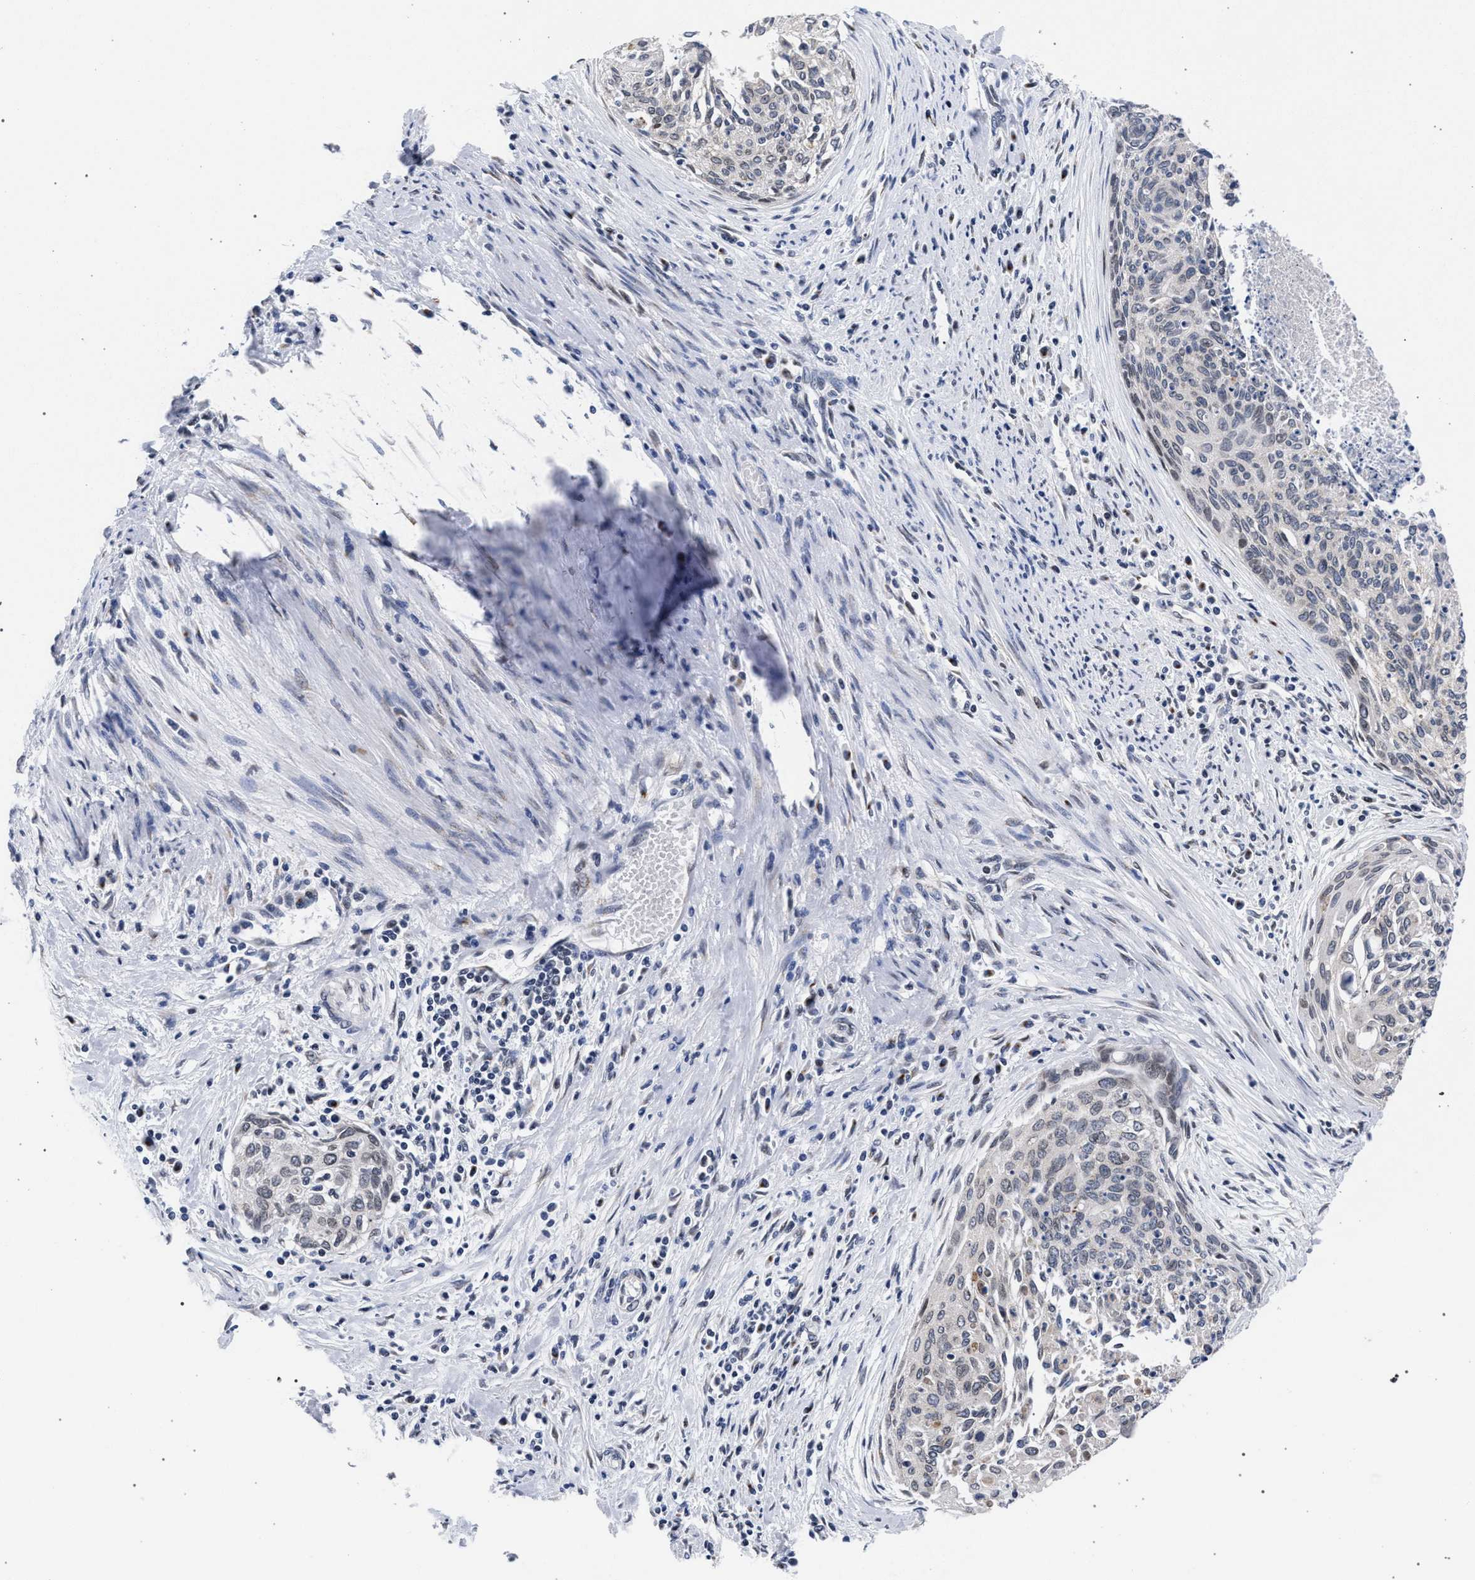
{"staining": {"intensity": "negative", "quantity": "none", "location": "none"}, "tissue": "cervical cancer", "cell_type": "Tumor cells", "image_type": "cancer", "snomed": [{"axis": "morphology", "description": "Squamous cell carcinoma, NOS"}, {"axis": "topography", "description": "Cervix"}], "caption": "A high-resolution histopathology image shows immunohistochemistry (IHC) staining of cervical squamous cell carcinoma, which exhibits no significant staining in tumor cells.", "gene": "GOLGA2", "patient": {"sex": "female", "age": 55}}